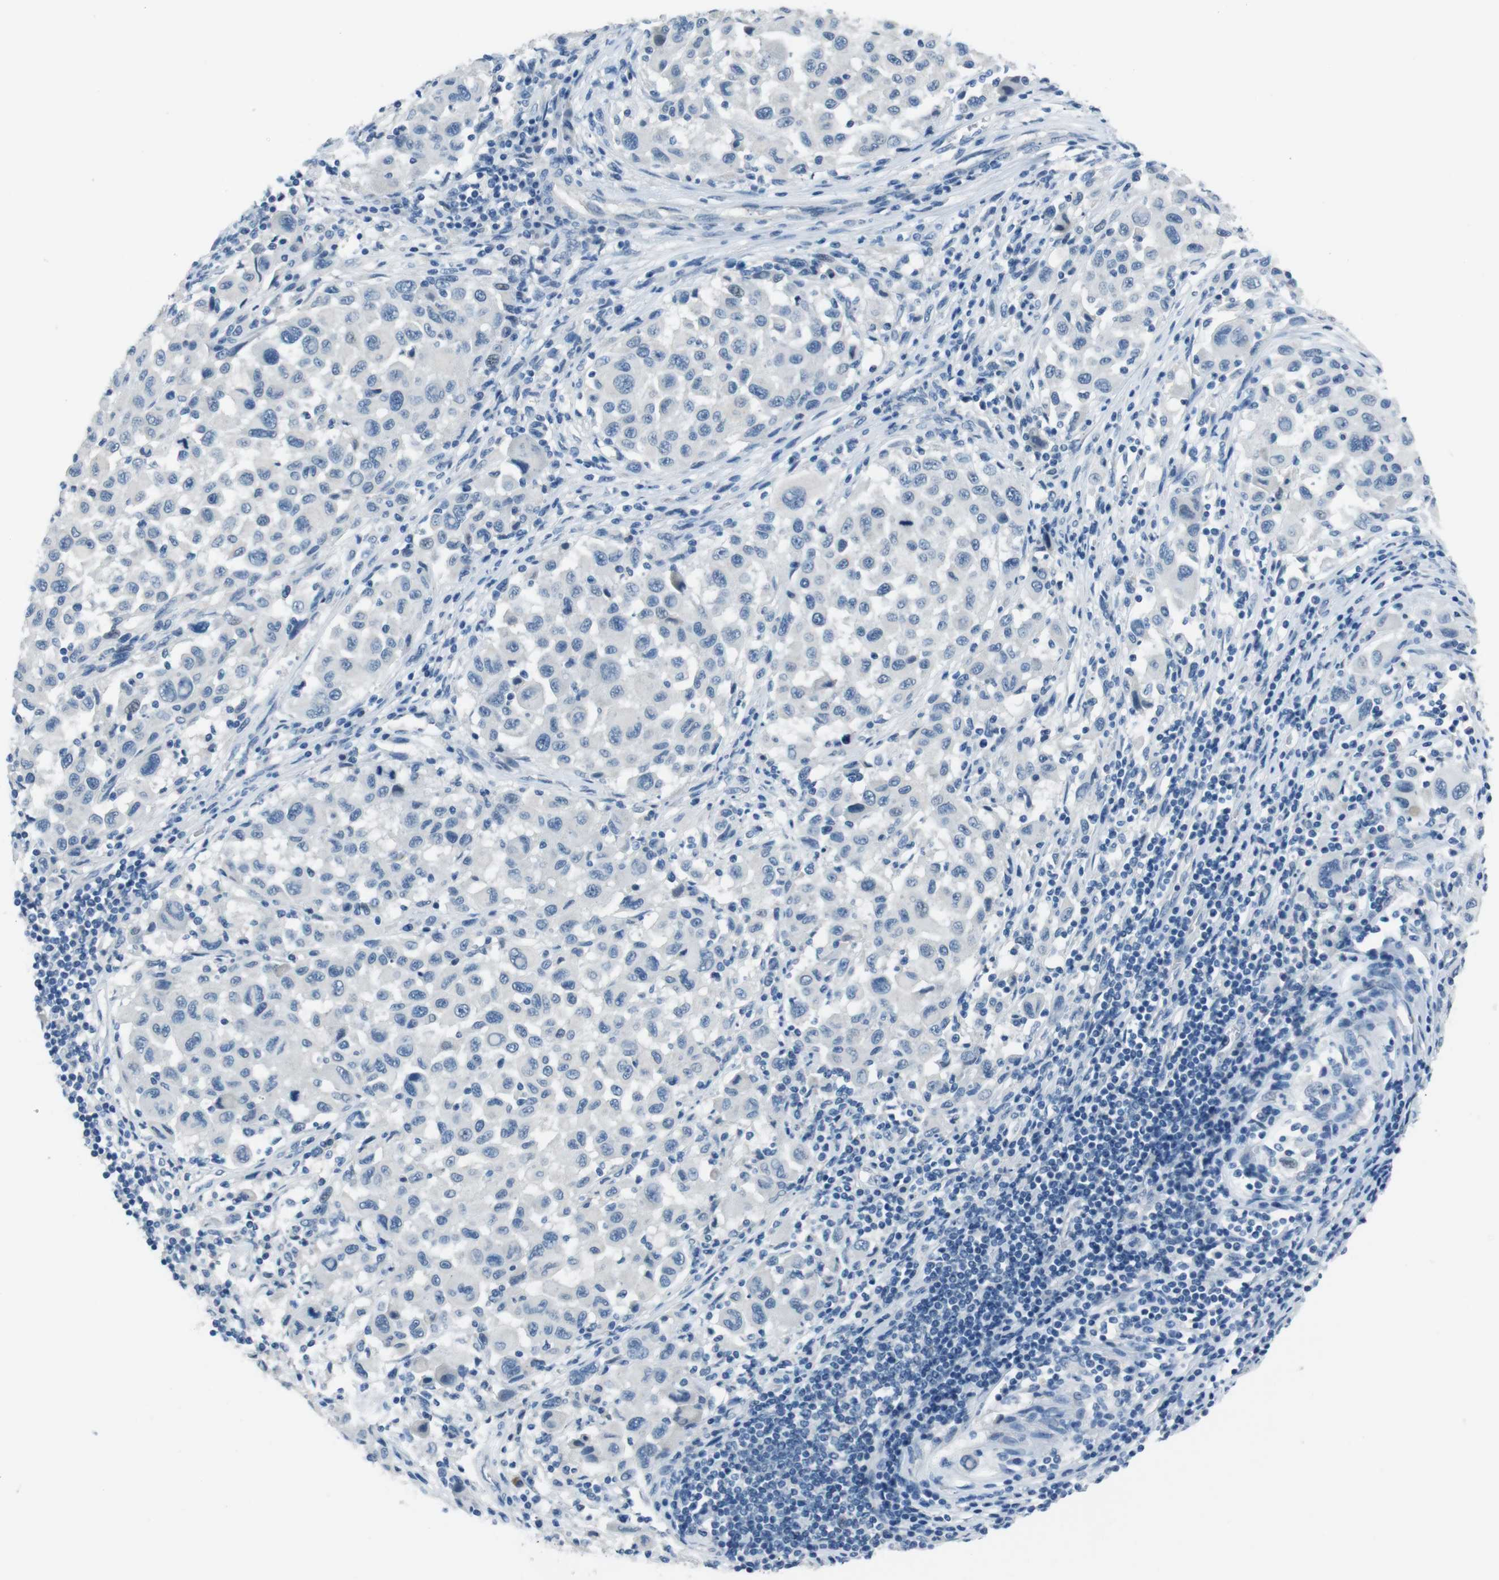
{"staining": {"intensity": "negative", "quantity": "none", "location": "none"}, "tissue": "melanoma", "cell_type": "Tumor cells", "image_type": "cancer", "snomed": [{"axis": "morphology", "description": "Malignant melanoma, Metastatic site"}, {"axis": "topography", "description": "Lymph node"}], "caption": "Melanoma was stained to show a protein in brown. There is no significant staining in tumor cells.", "gene": "HRH2", "patient": {"sex": "male", "age": 61}}